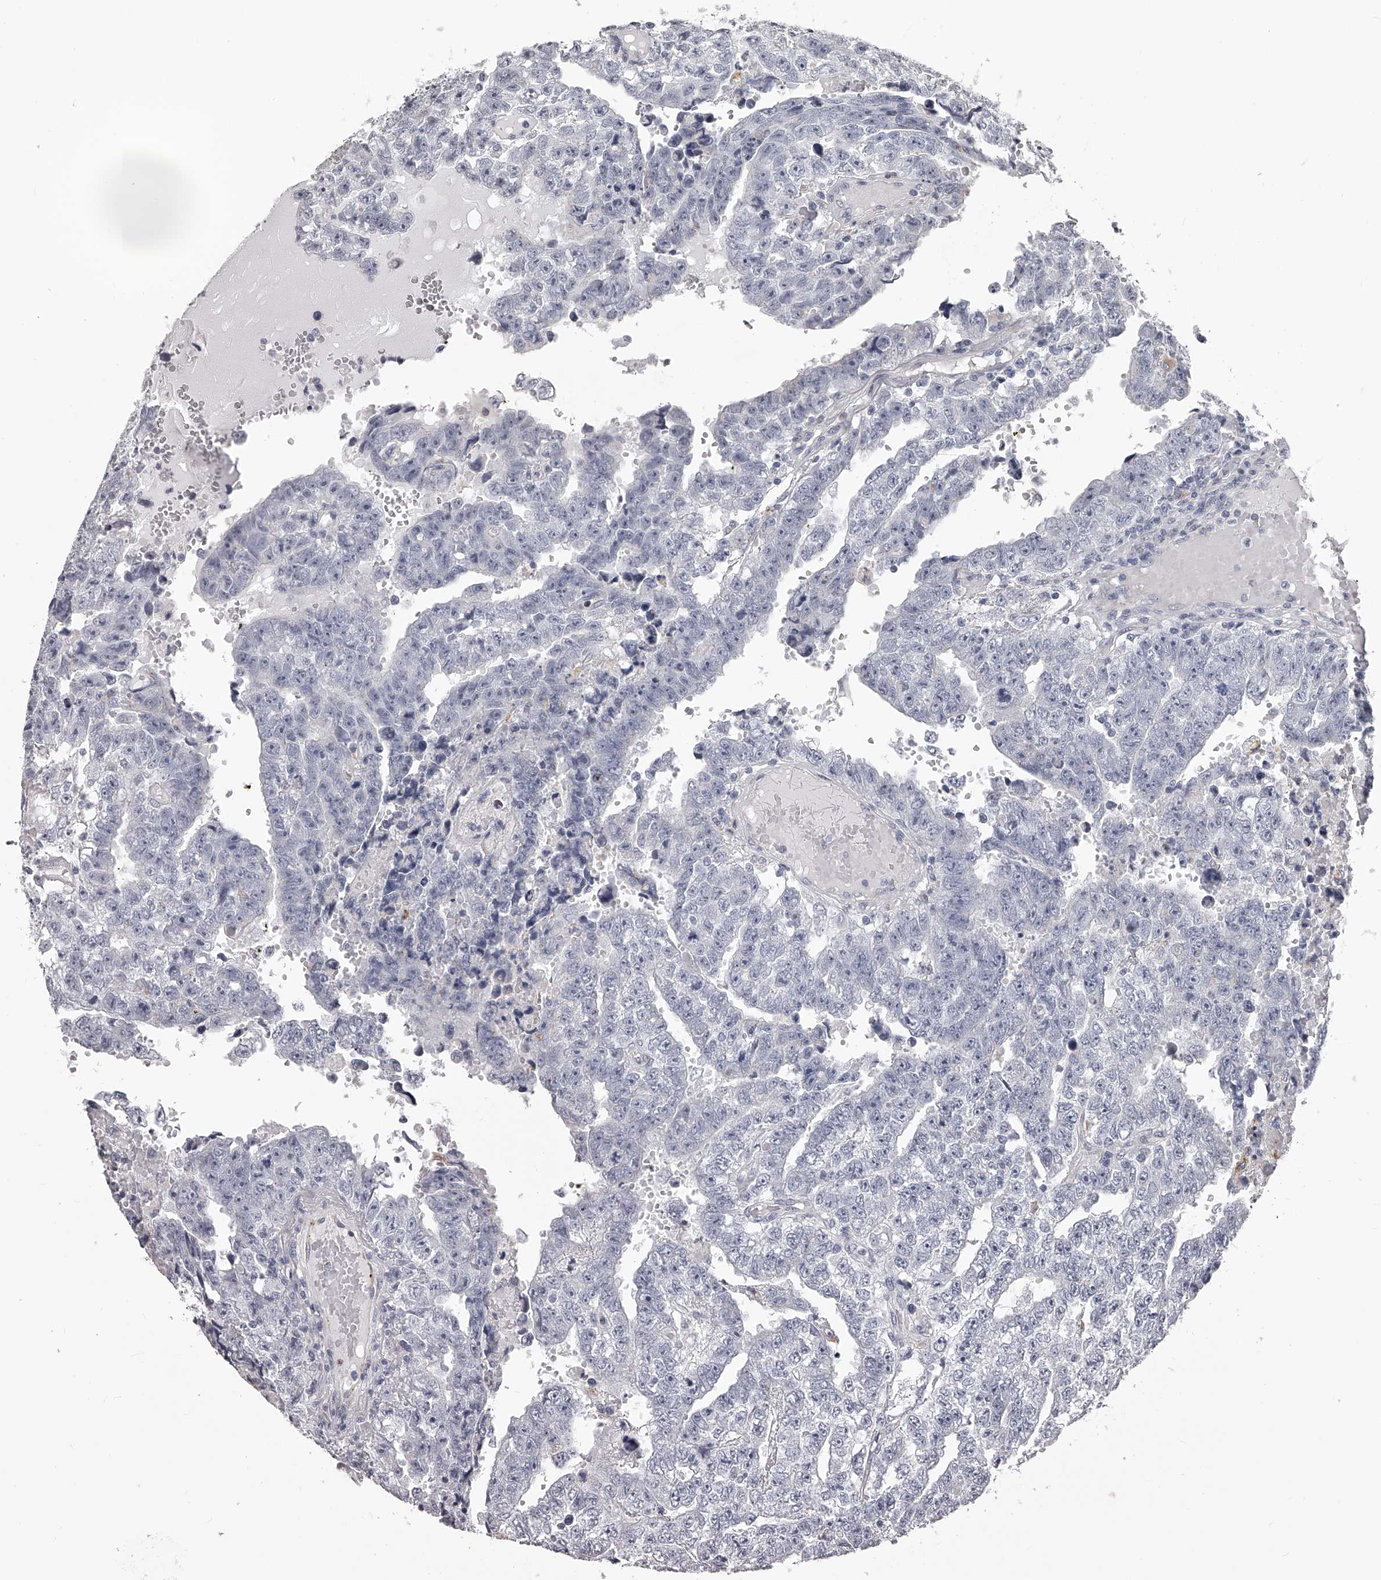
{"staining": {"intensity": "negative", "quantity": "none", "location": "none"}, "tissue": "testis cancer", "cell_type": "Tumor cells", "image_type": "cancer", "snomed": [{"axis": "morphology", "description": "Carcinoma, Embryonal, NOS"}, {"axis": "topography", "description": "Testis"}], "caption": "Immunohistochemical staining of testis cancer (embryonal carcinoma) shows no significant positivity in tumor cells.", "gene": "DMRT1", "patient": {"sex": "male", "age": 25}}